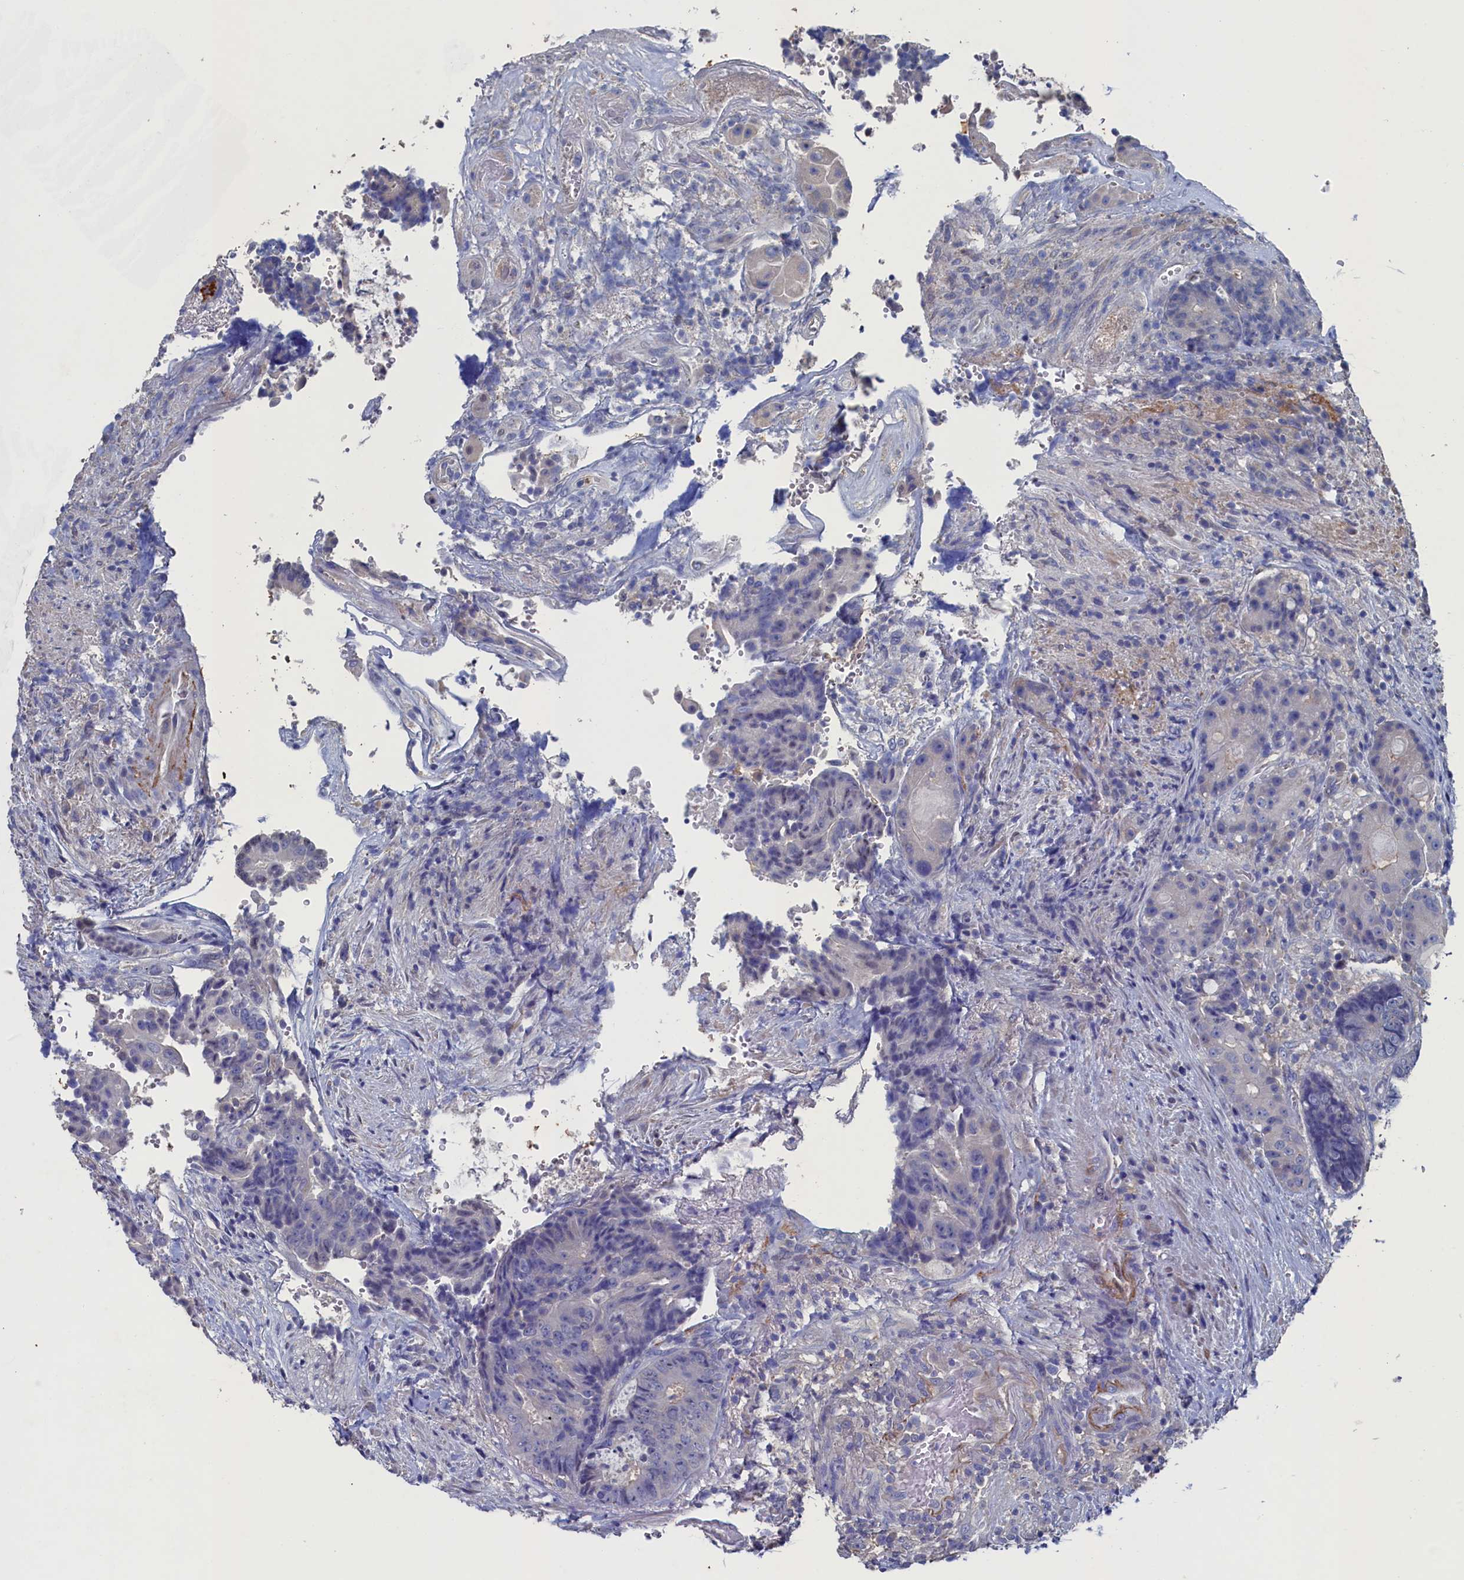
{"staining": {"intensity": "negative", "quantity": "none", "location": "none"}, "tissue": "colorectal cancer", "cell_type": "Tumor cells", "image_type": "cancer", "snomed": [{"axis": "morphology", "description": "Adenocarcinoma, NOS"}, {"axis": "topography", "description": "Rectum"}], "caption": "Immunohistochemistry micrograph of human colorectal cancer (adenocarcinoma) stained for a protein (brown), which shows no staining in tumor cells.", "gene": "CBLIF", "patient": {"sex": "male", "age": 69}}